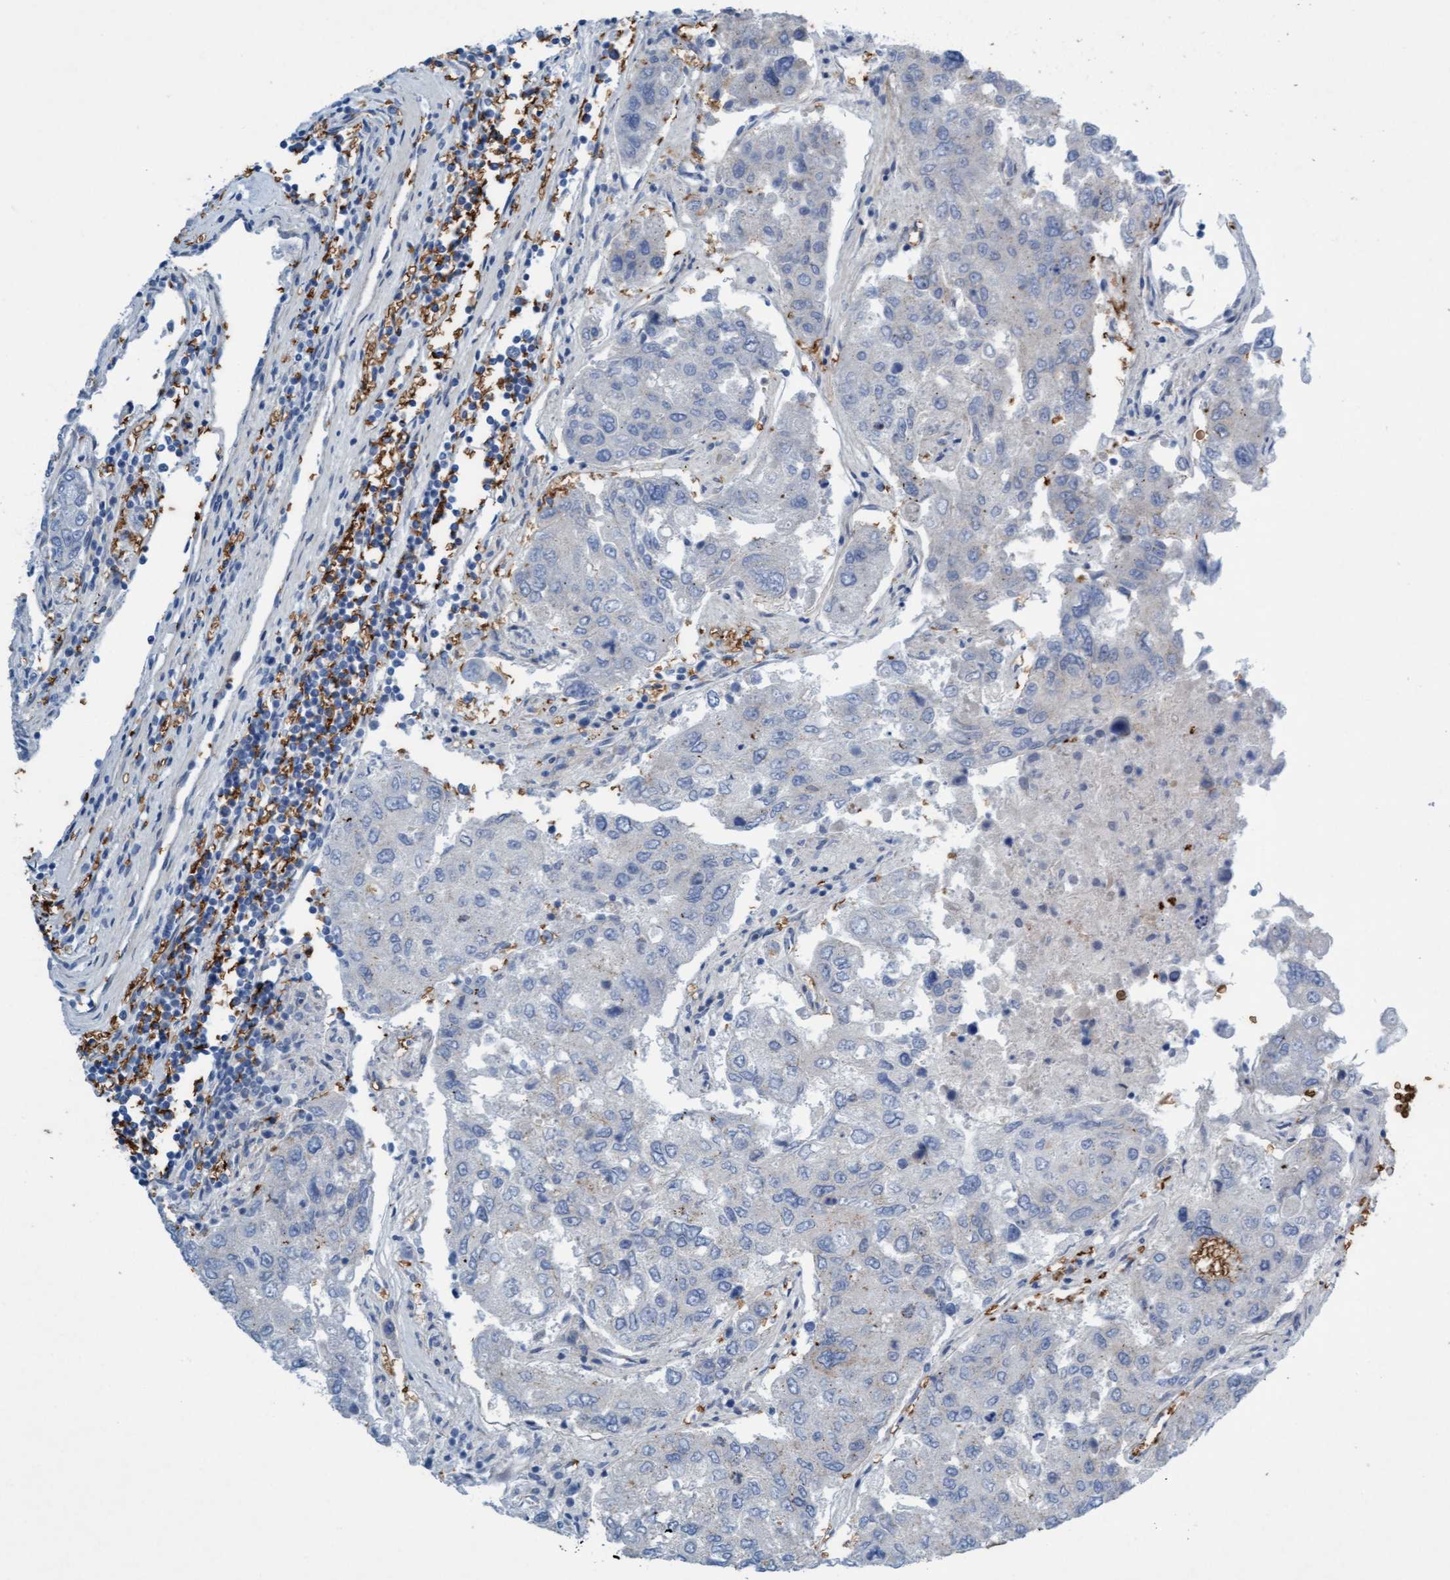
{"staining": {"intensity": "negative", "quantity": "none", "location": "none"}, "tissue": "urothelial cancer", "cell_type": "Tumor cells", "image_type": "cancer", "snomed": [{"axis": "morphology", "description": "Urothelial carcinoma, High grade"}, {"axis": "topography", "description": "Lymph node"}, {"axis": "topography", "description": "Urinary bladder"}], "caption": "Urothelial cancer was stained to show a protein in brown. There is no significant staining in tumor cells.", "gene": "SPEM2", "patient": {"sex": "male", "age": 51}}